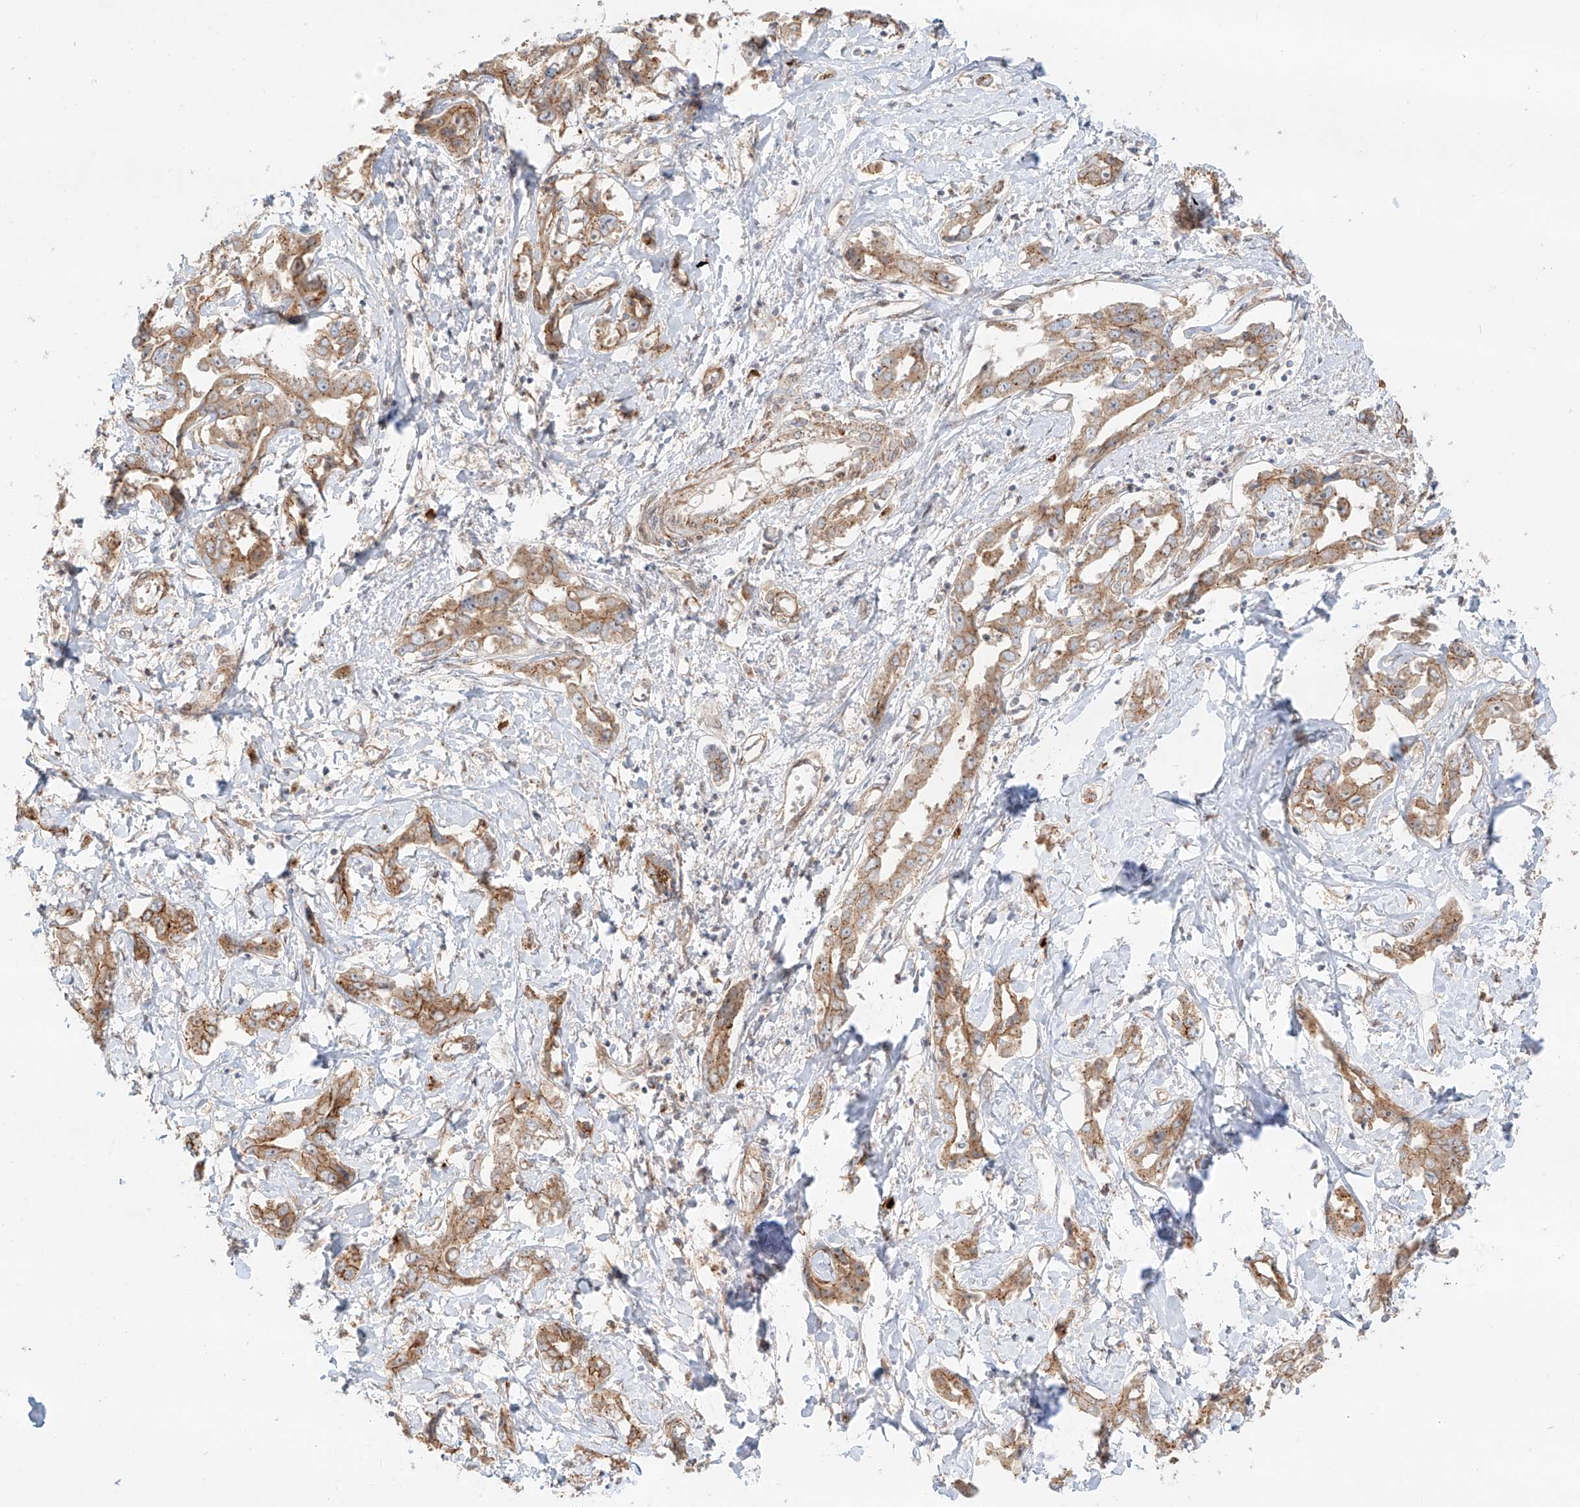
{"staining": {"intensity": "moderate", "quantity": "25%-75%", "location": "cytoplasmic/membranous"}, "tissue": "liver cancer", "cell_type": "Tumor cells", "image_type": "cancer", "snomed": [{"axis": "morphology", "description": "Cholangiocarcinoma"}, {"axis": "topography", "description": "Liver"}], "caption": "The histopathology image reveals a brown stain indicating the presence of a protein in the cytoplasmic/membranous of tumor cells in cholangiocarcinoma (liver). (DAB IHC, brown staining for protein, blue staining for nuclei).", "gene": "ZNF287", "patient": {"sex": "male", "age": 59}}